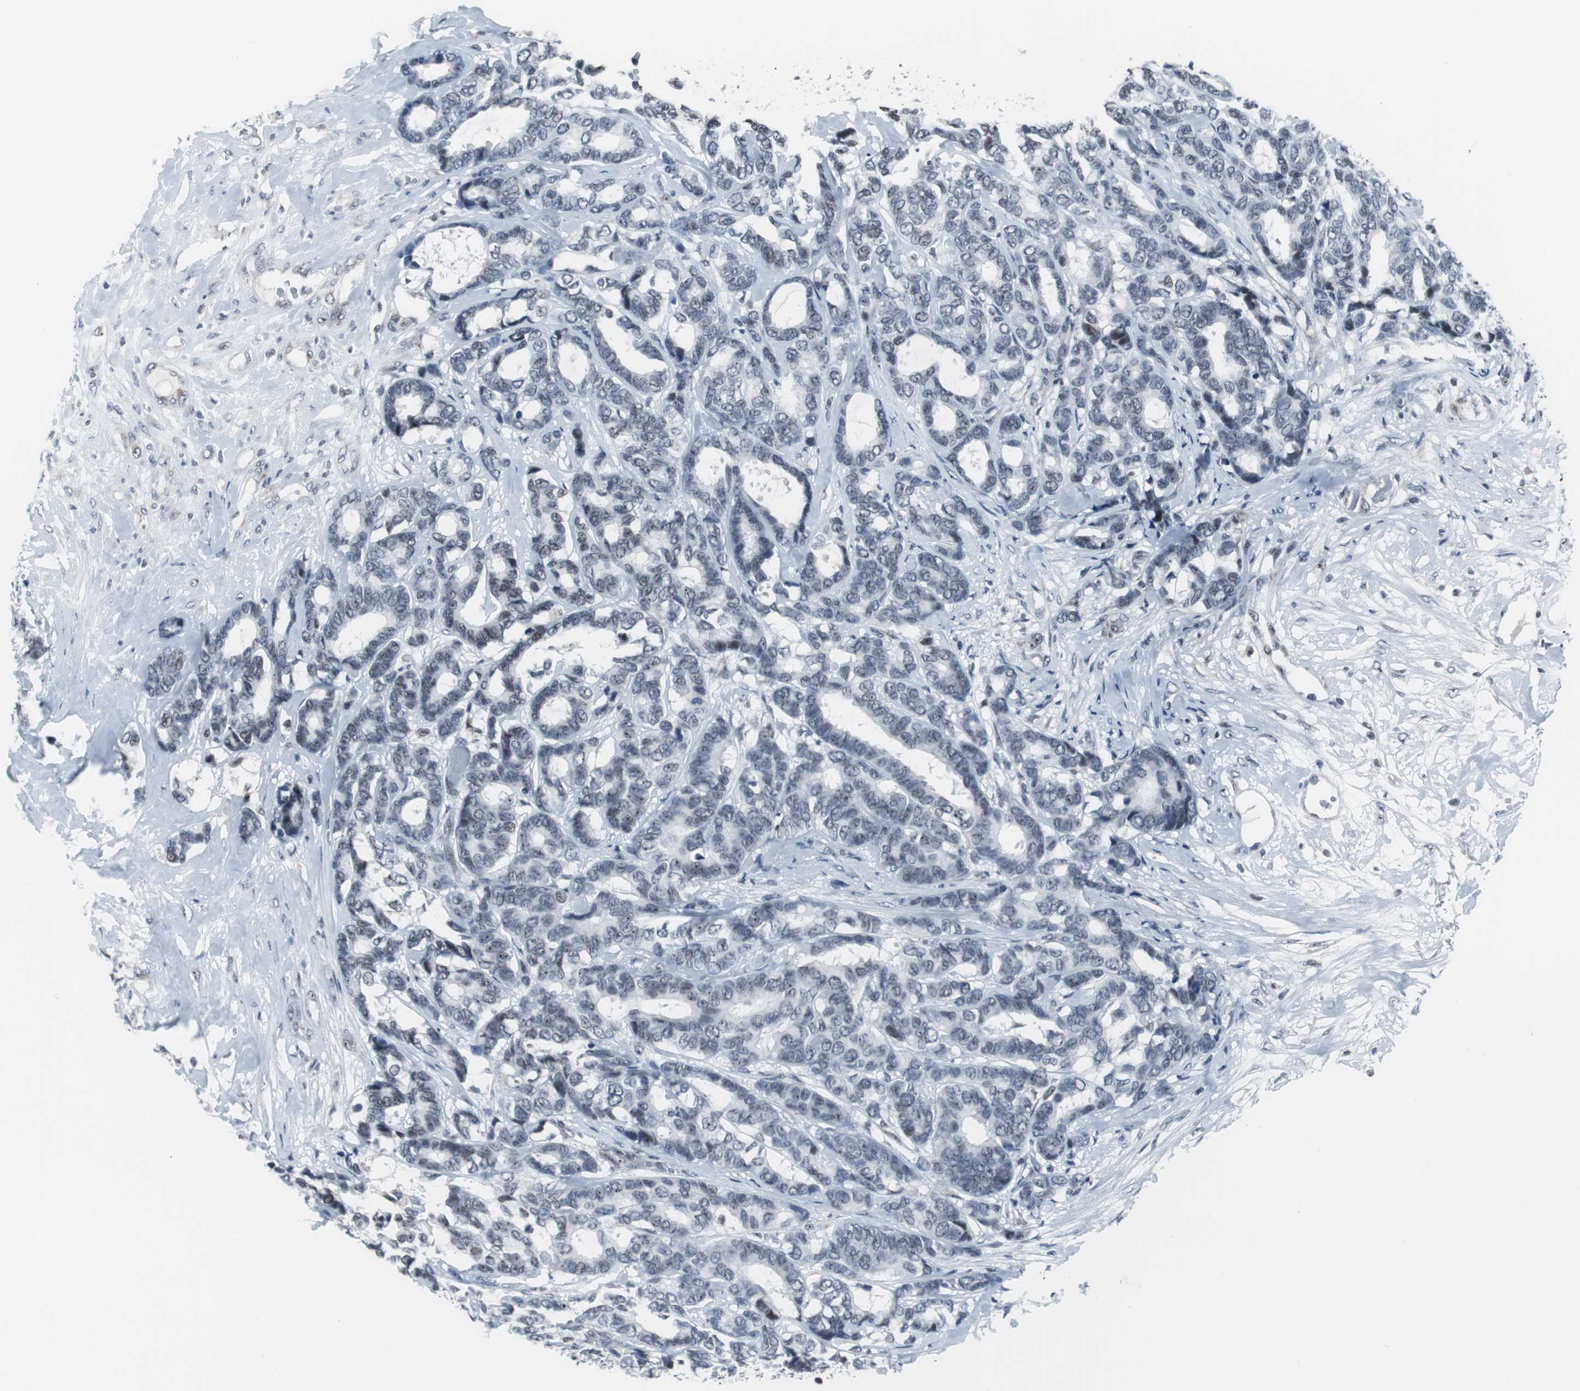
{"staining": {"intensity": "negative", "quantity": "none", "location": "none"}, "tissue": "breast cancer", "cell_type": "Tumor cells", "image_type": "cancer", "snomed": [{"axis": "morphology", "description": "Duct carcinoma"}, {"axis": "topography", "description": "Breast"}], "caption": "Immunohistochemistry (IHC) micrograph of neoplastic tissue: breast cancer stained with DAB displays no significant protein staining in tumor cells.", "gene": "DOK1", "patient": {"sex": "female", "age": 87}}